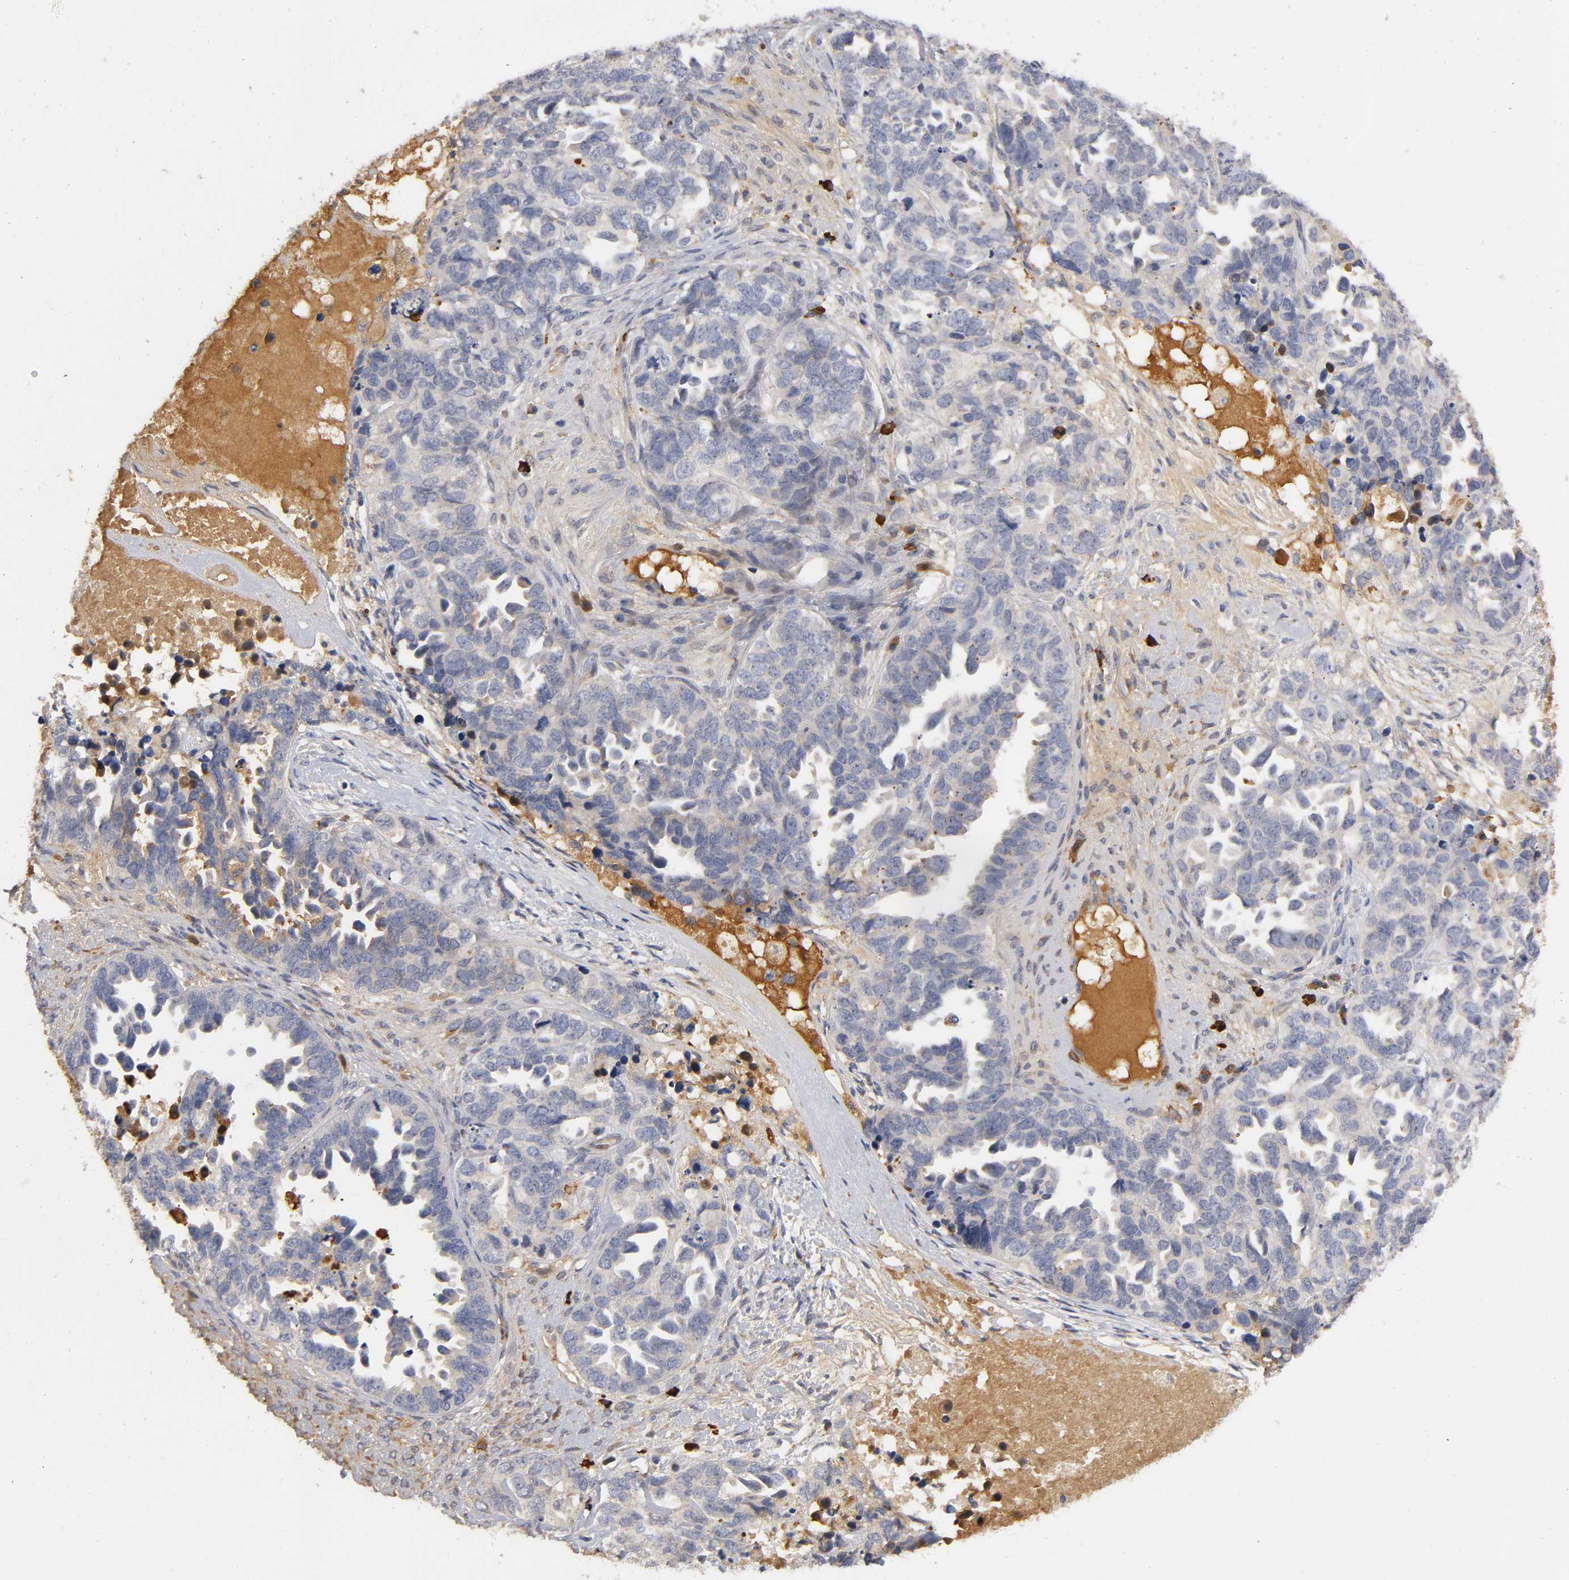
{"staining": {"intensity": "moderate", "quantity": "25%-75%", "location": "cytoplasmic/membranous"}, "tissue": "ovarian cancer", "cell_type": "Tumor cells", "image_type": "cancer", "snomed": [{"axis": "morphology", "description": "Cystadenocarcinoma, serous, NOS"}, {"axis": "topography", "description": "Ovary"}], "caption": "Brown immunohistochemical staining in human ovarian cancer displays moderate cytoplasmic/membranous positivity in about 25%-75% of tumor cells.", "gene": "NOVA1", "patient": {"sex": "female", "age": 82}}